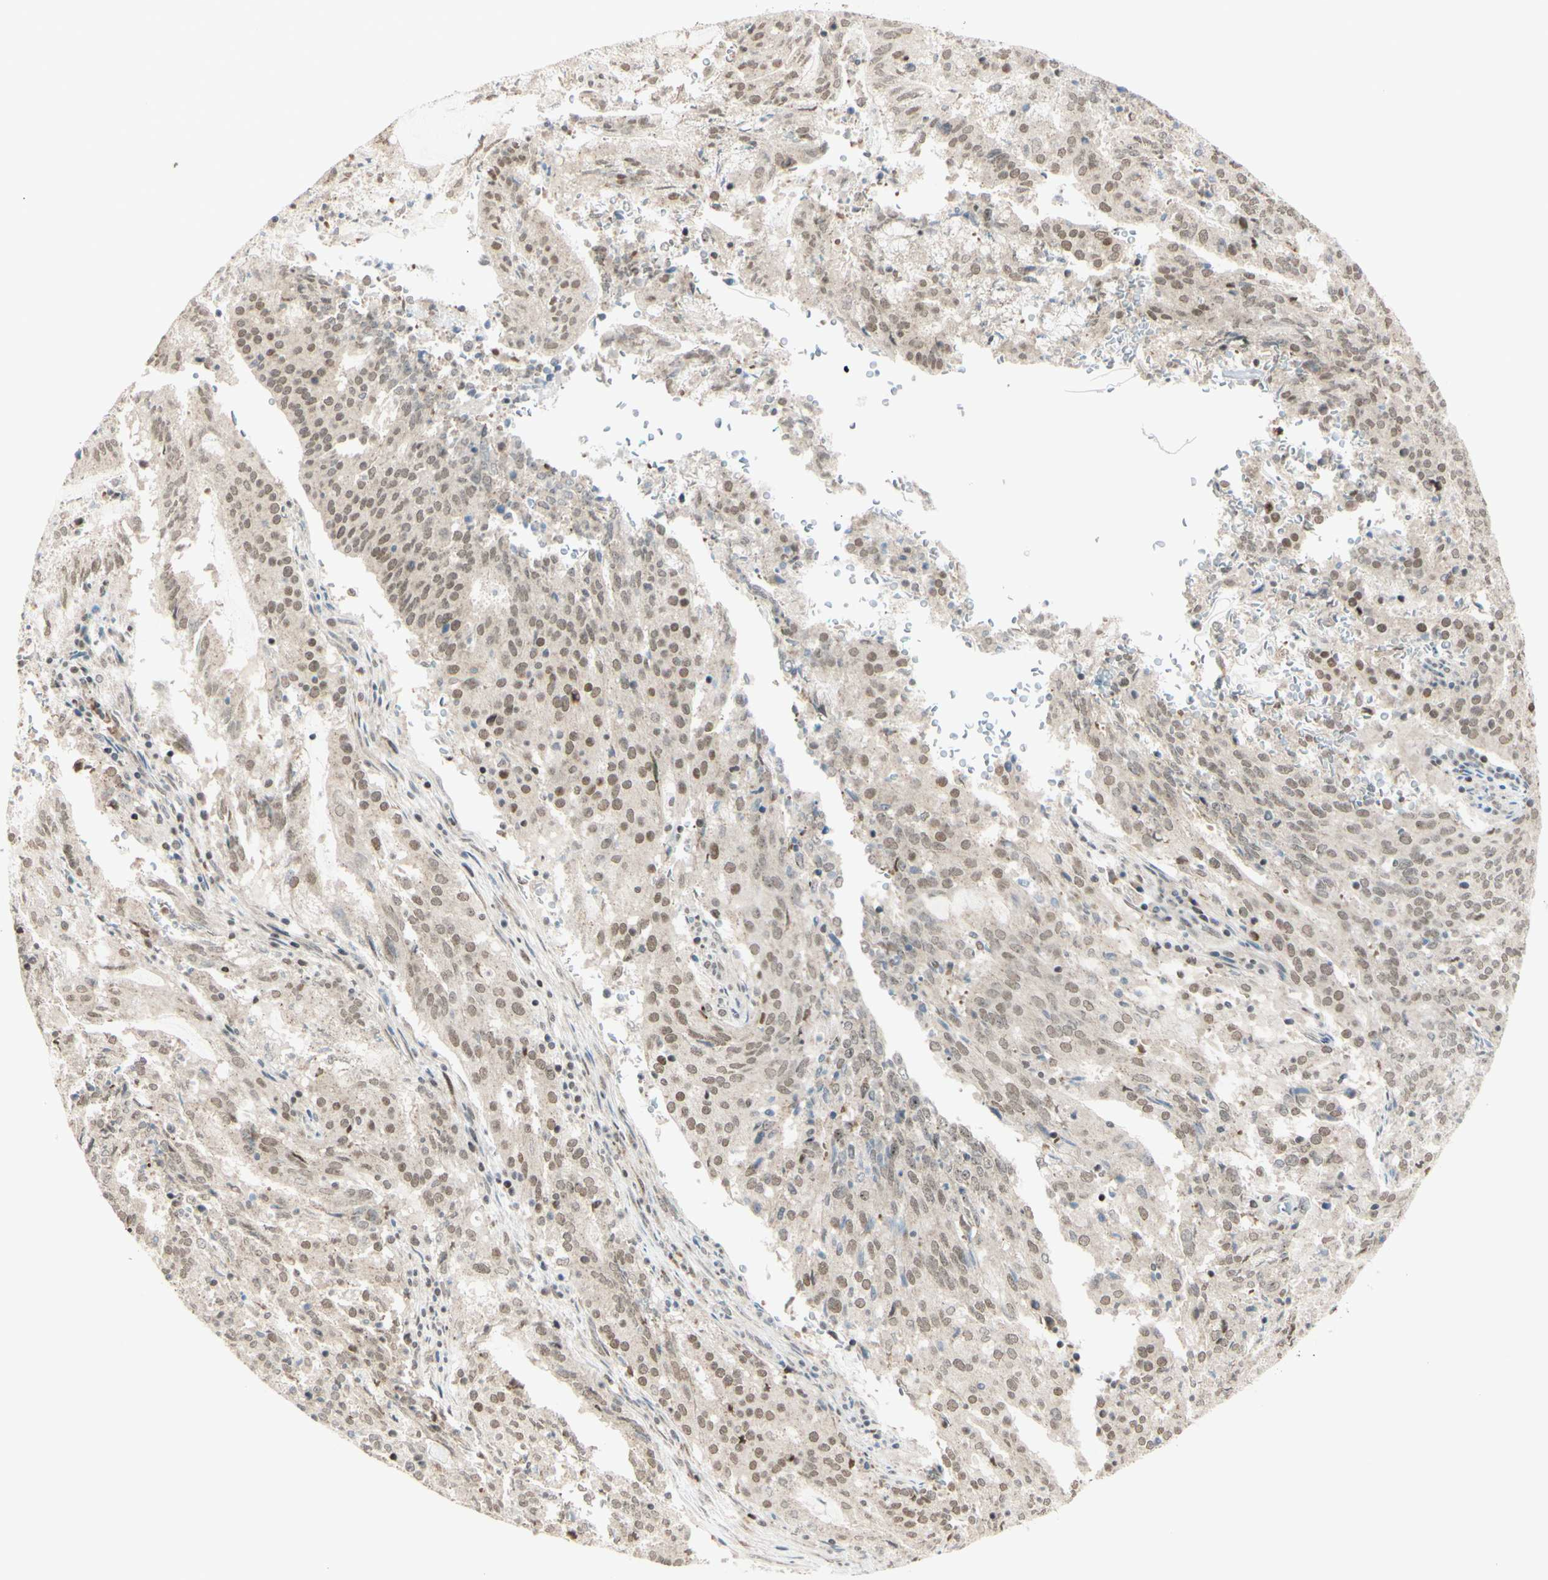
{"staining": {"intensity": "weak", "quantity": ">75%", "location": "cytoplasmic/membranous,nuclear"}, "tissue": "cervical cancer", "cell_type": "Tumor cells", "image_type": "cancer", "snomed": [{"axis": "morphology", "description": "Adenocarcinoma, NOS"}, {"axis": "topography", "description": "Cervix"}], "caption": "Protein analysis of cervical cancer tissue displays weak cytoplasmic/membranous and nuclear expression in approximately >75% of tumor cells.", "gene": "BRMS1", "patient": {"sex": "female", "age": 44}}